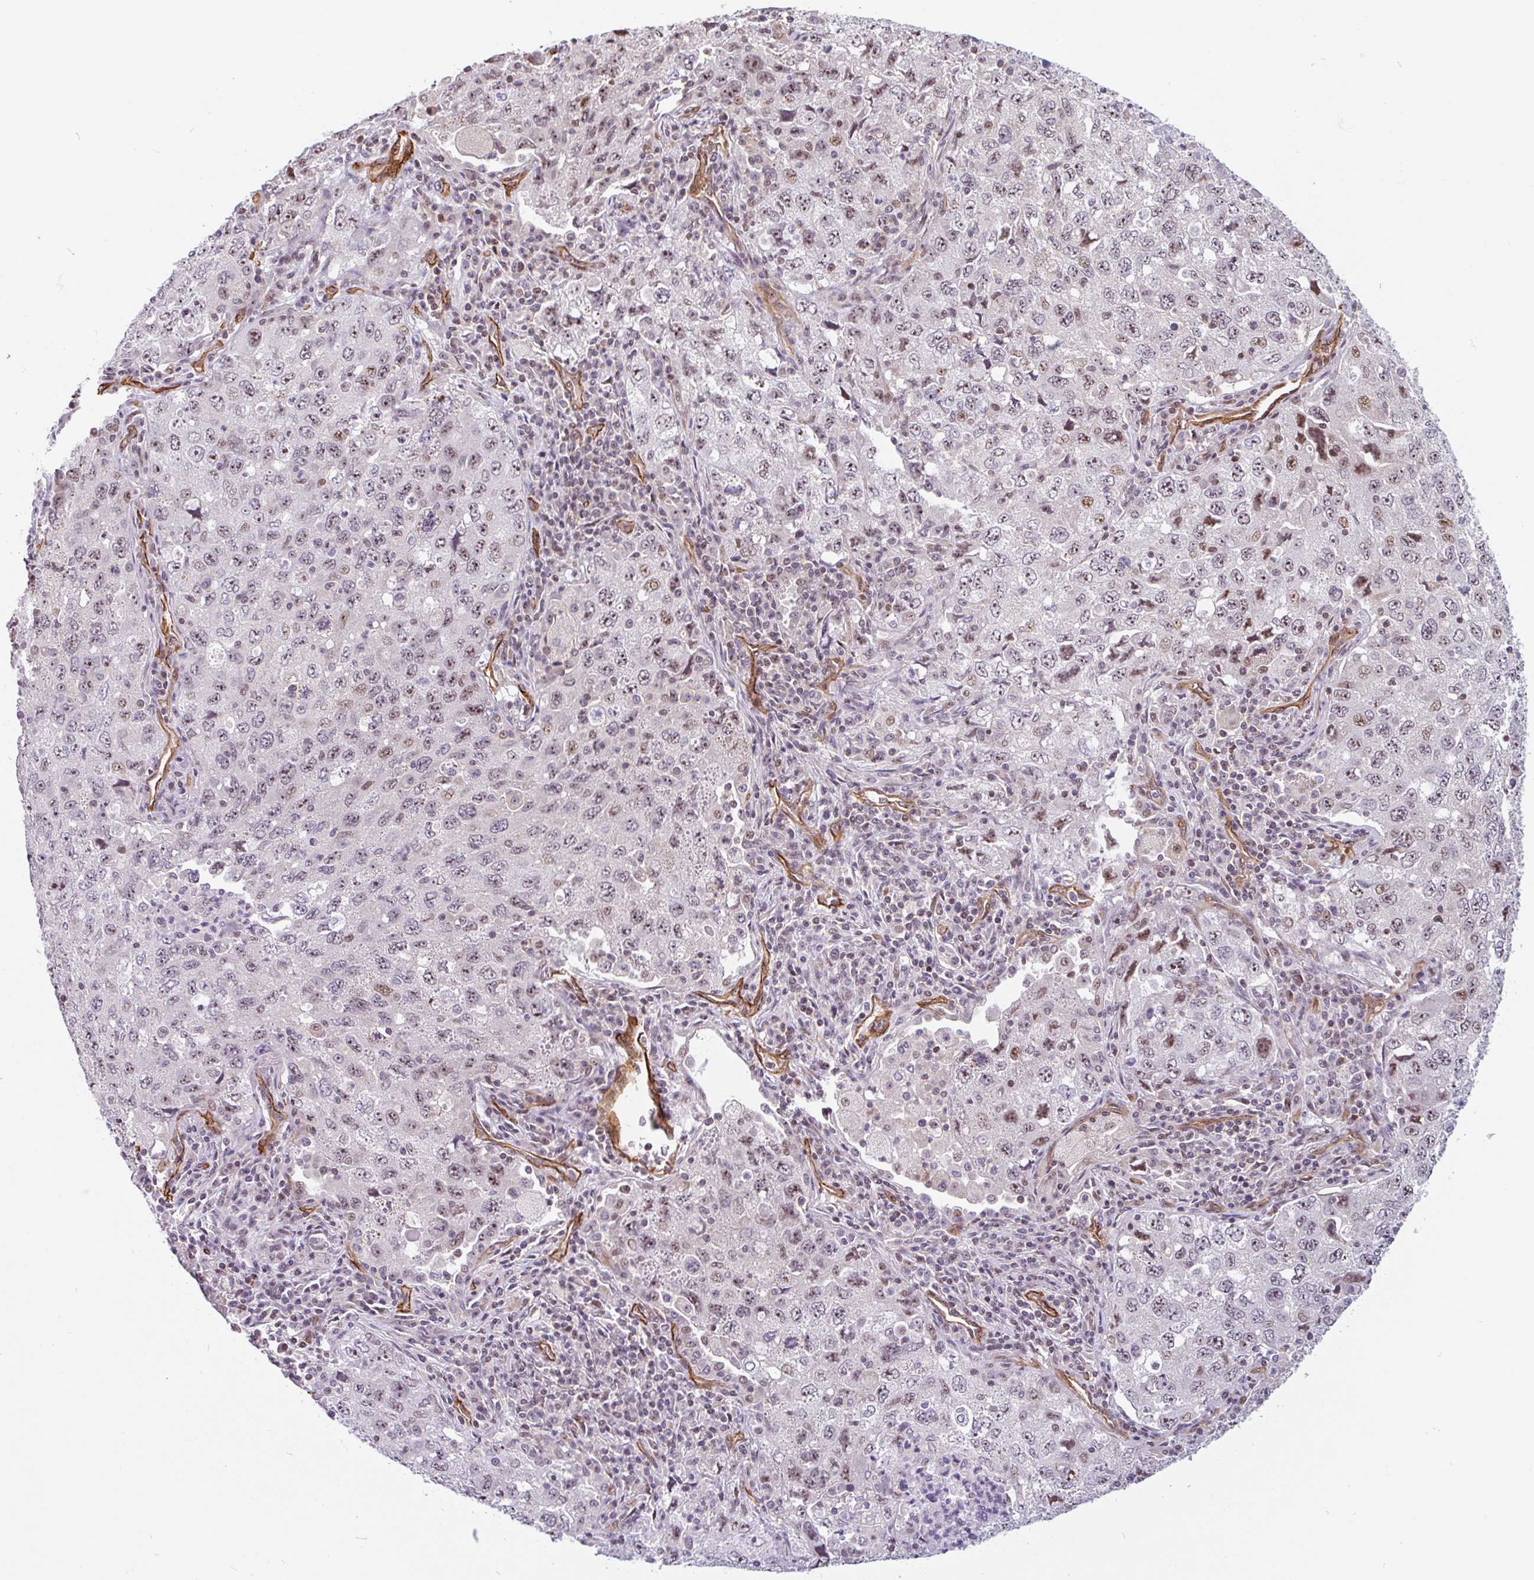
{"staining": {"intensity": "moderate", "quantity": "25%-75%", "location": "nuclear"}, "tissue": "lung cancer", "cell_type": "Tumor cells", "image_type": "cancer", "snomed": [{"axis": "morphology", "description": "Adenocarcinoma, NOS"}, {"axis": "topography", "description": "Lung"}], "caption": "An immunohistochemistry image of neoplastic tissue is shown. Protein staining in brown shows moderate nuclear positivity in lung cancer (adenocarcinoma) within tumor cells. The staining is performed using DAB brown chromogen to label protein expression. The nuclei are counter-stained blue using hematoxylin.", "gene": "ZNF689", "patient": {"sex": "female", "age": 57}}